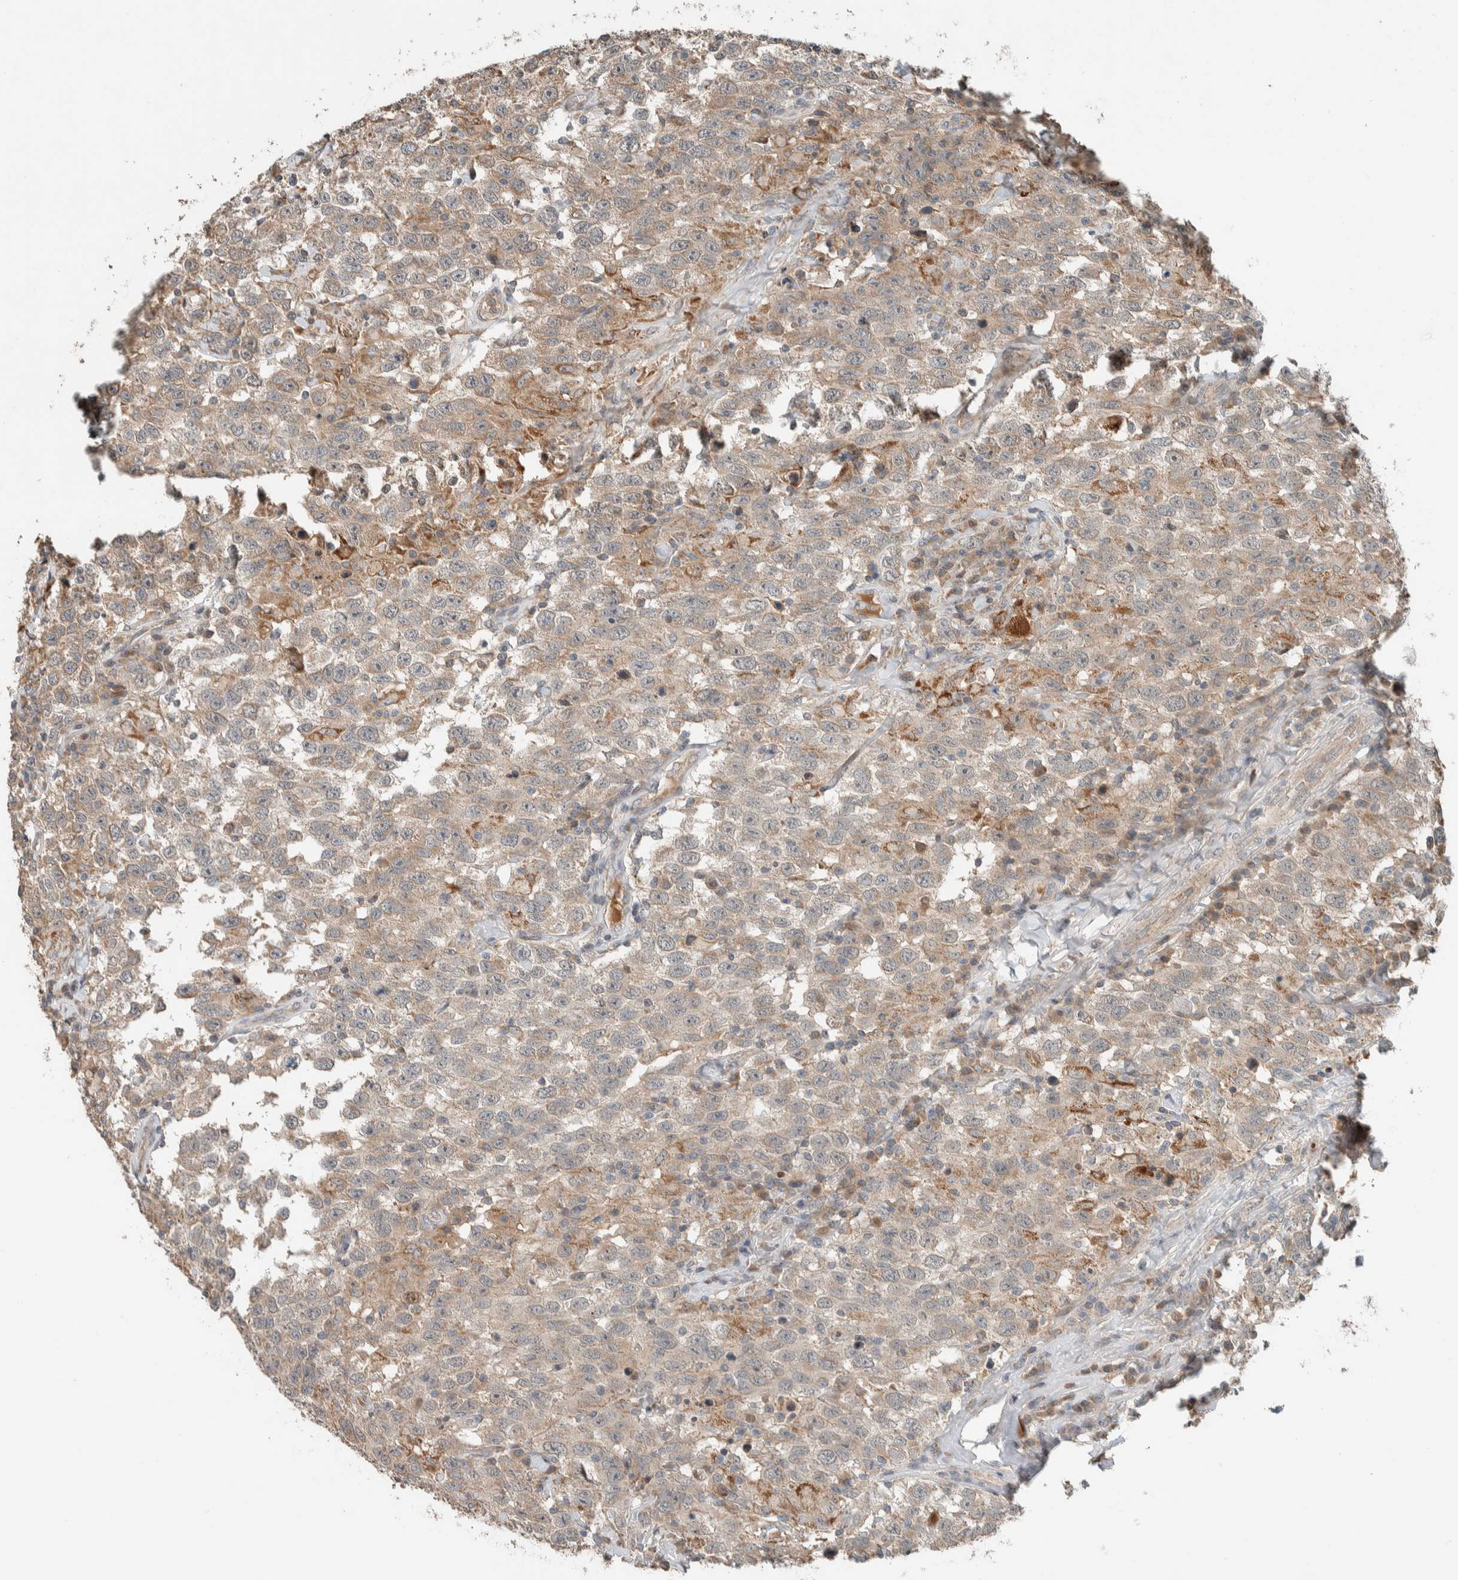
{"staining": {"intensity": "weak", "quantity": ">75%", "location": "cytoplasmic/membranous"}, "tissue": "testis cancer", "cell_type": "Tumor cells", "image_type": "cancer", "snomed": [{"axis": "morphology", "description": "Seminoma, NOS"}, {"axis": "topography", "description": "Testis"}], "caption": "The histopathology image demonstrates staining of testis cancer (seminoma), revealing weak cytoplasmic/membranous protein staining (brown color) within tumor cells.", "gene": "NBR1", "patient": {"sex": "male", "age": 41}}